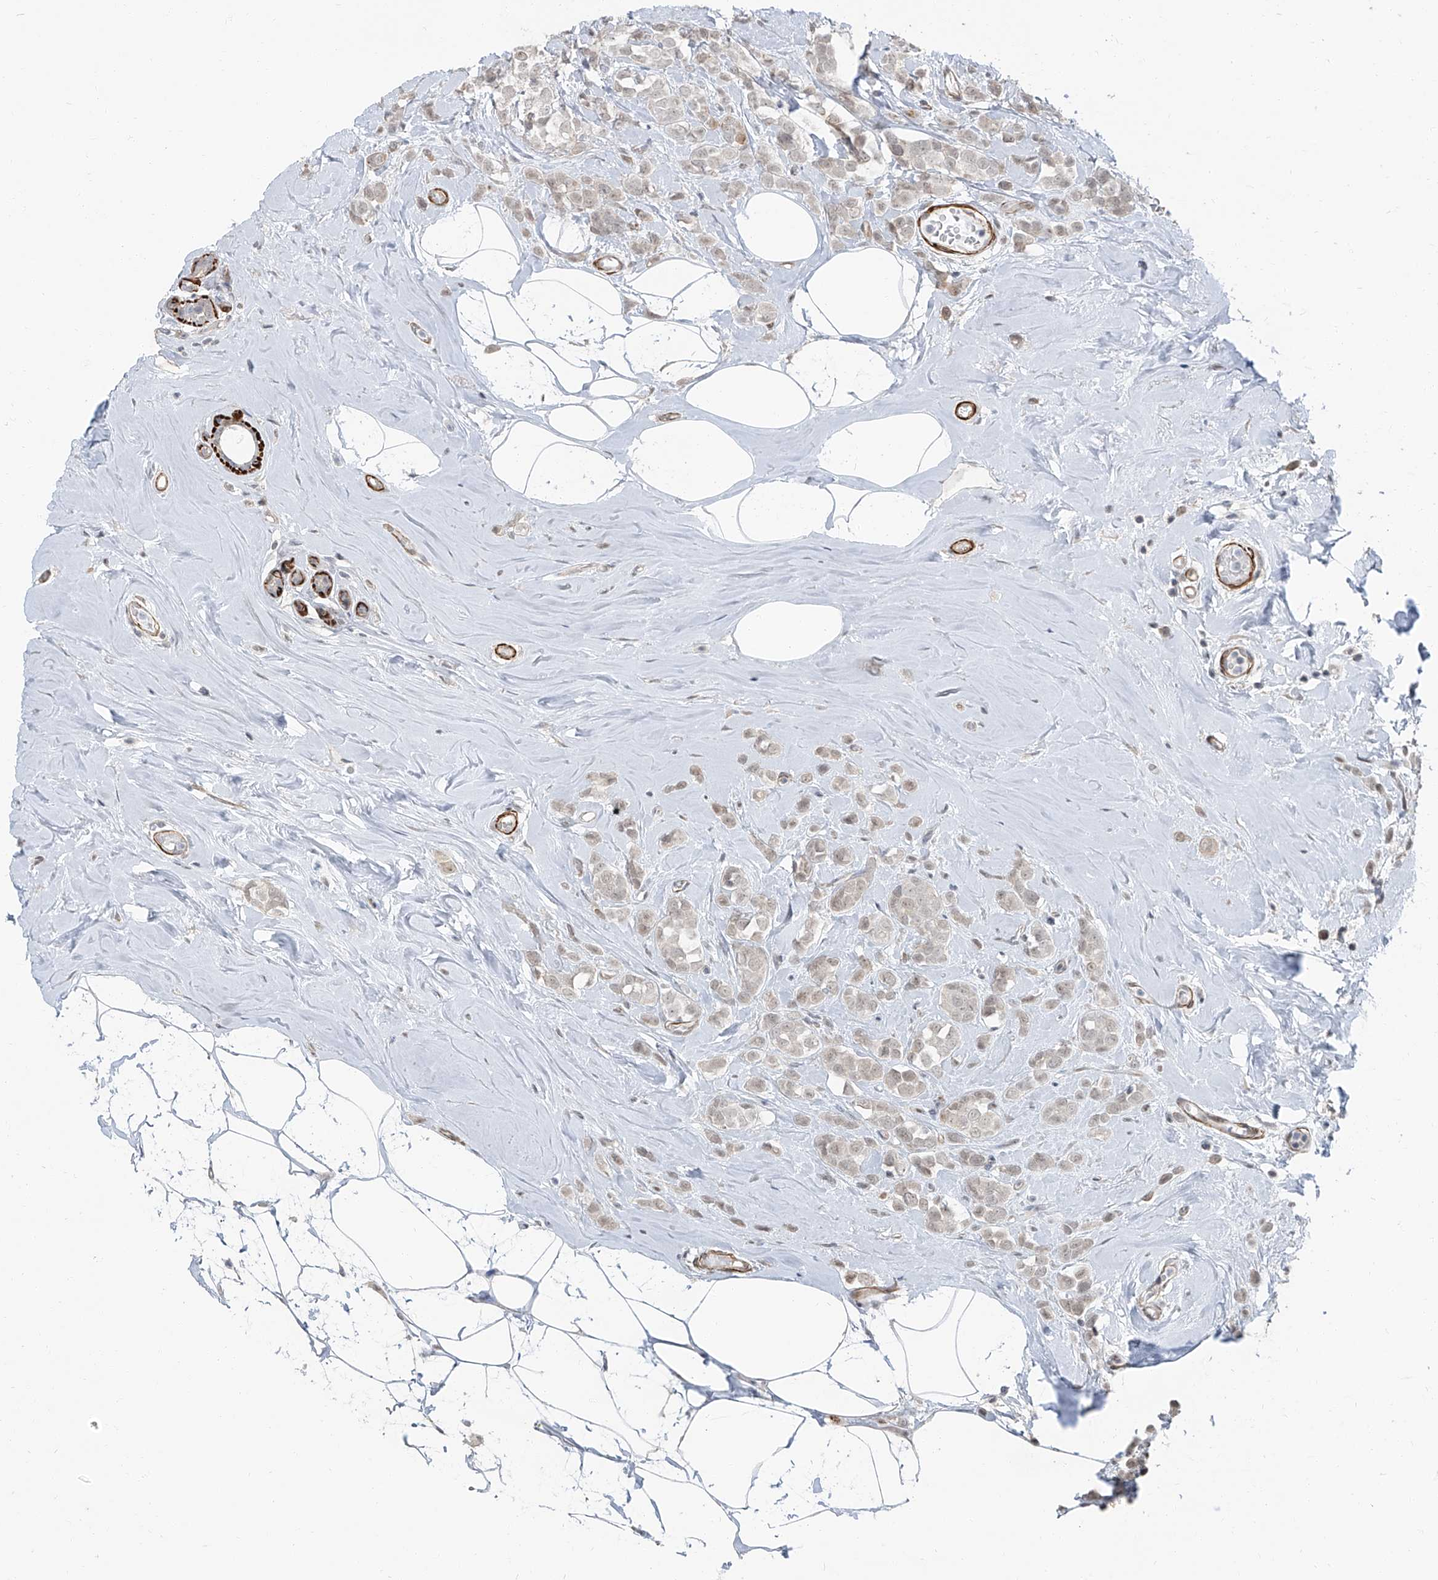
{"staining": {"intensity": "weak", "quantity": "<25%", "location": "nuclear"}, "tissue": "breast cancer", "cell_type": "Tumor cells", "image_type": "cancer", "snomed": [{"axis": "morphology", "description": "Lobular carcinoma"}, {"axis": "topography", "description": "Breast"}], "caption": "IHC photomicrograph of breast cancer stained for a protein (brown), which displays no expression in tumor cells.", "gene": "TXLNB", "patient": {"sex": "female", "age": 47}}